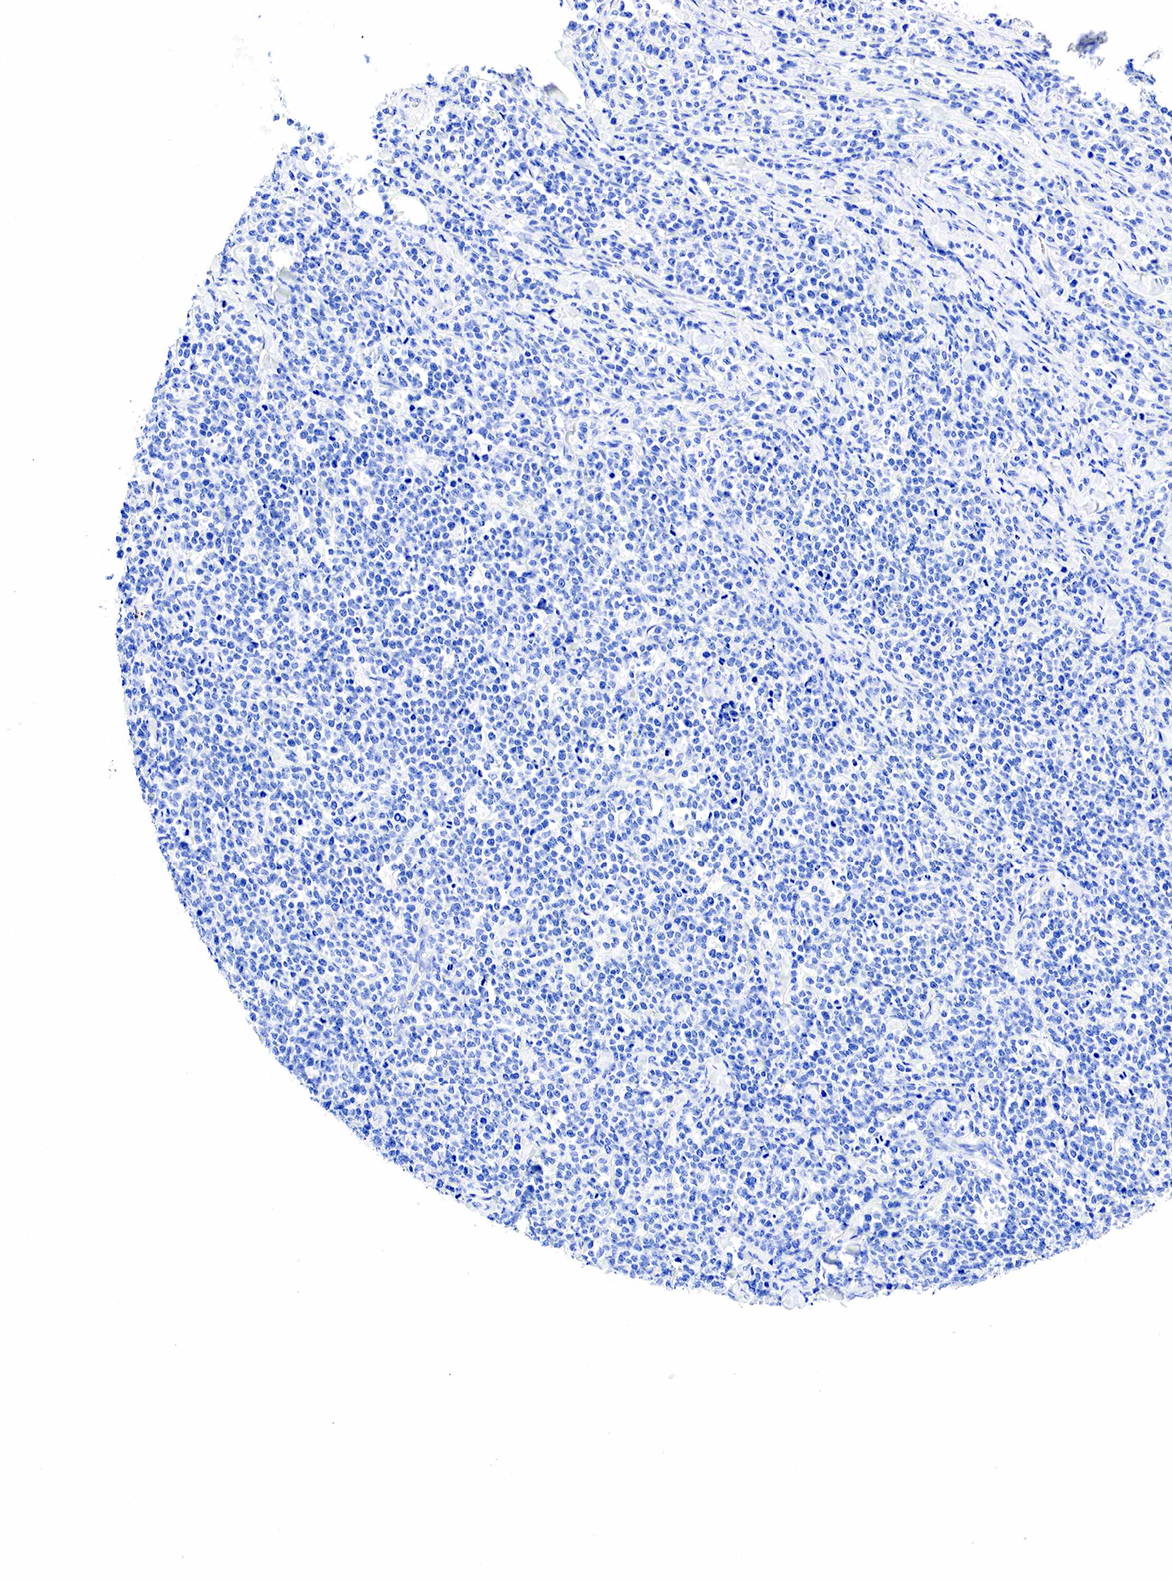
{"staining": {"intensity": "negative", "quantity": "none", "location": "none"}, "tissue": "lymphoma", "cell_type": "Tumor cells", "image_type": "cancer", "snomed": [{"axis": "morphology", "description": "Malignant lymphoma, non-Hodgkin's type, High grade"}, {"axis": "topography", "description": "Small intestine"}, {"axis": "topography", "description": "Colon"}], "caption": "This is an IHC micrograph of high-grade malignant lymphoma, non-Hodgkin's type. There is no positivity in tumor cells.", "gene": "ESR1", "patient": {"sex": "male", "age": 8}}